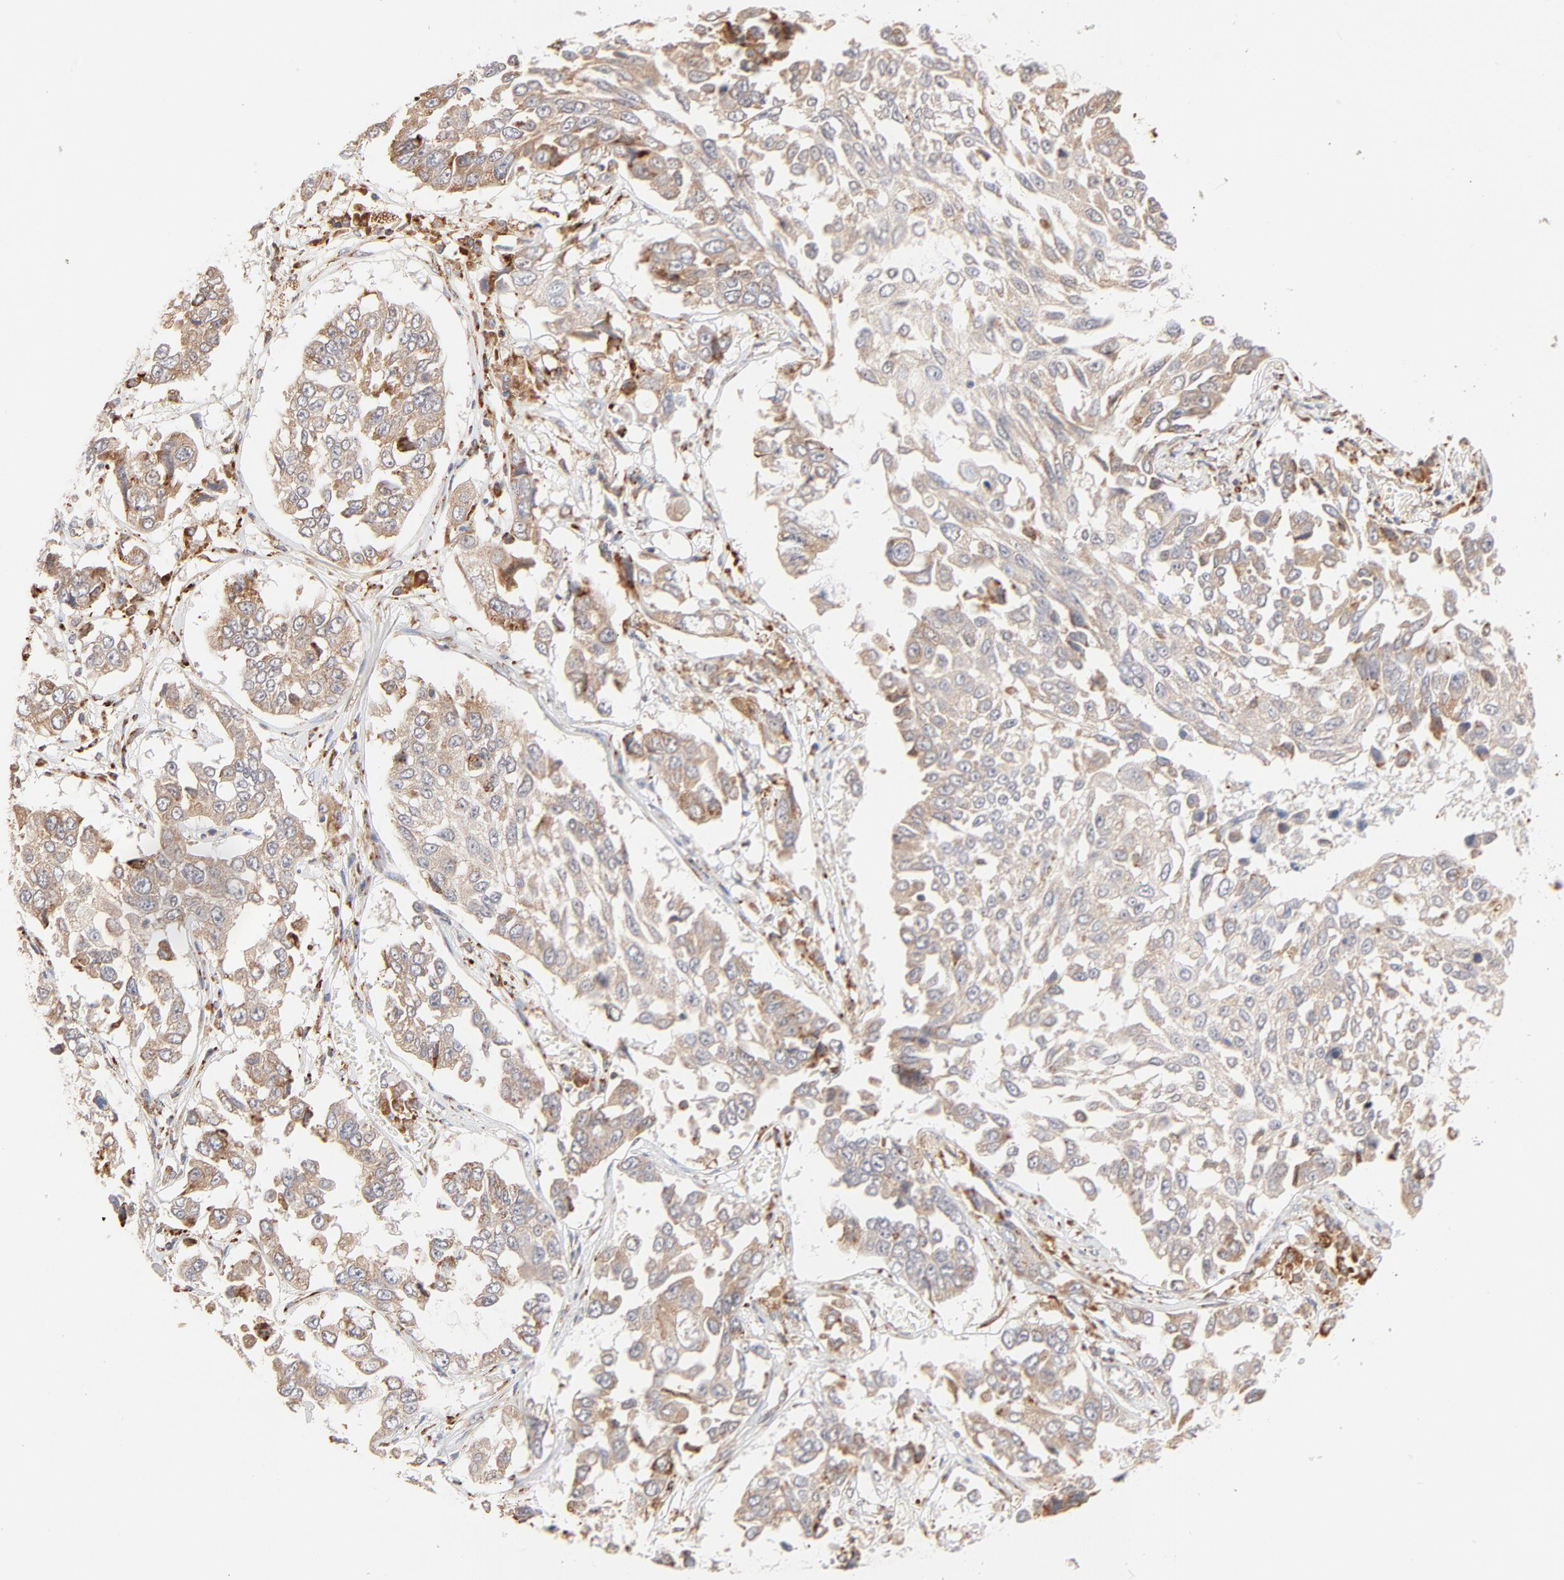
{"staining": {"intensity": "weak", "quantity": ">75%", "location": "cytoplasmic/membranous"}, "tissue": "lung cancer", "cell_type": "Tumor cells", "image_type": "cancer", "snomed": [{"axis": "morphology", "description": "Squamous cell carcinoma, NOS"}, {"axis": "topography", "description": "Lung"}], "caption": "DAB immunohistochemical staining of human lung squamous cell carcinoma displays weak cytoplasmic/membranous protein positivity in approximately >75% of tumor cells.", "gene": "PARP12", "patient": {"sex": "male", "age": 71}}